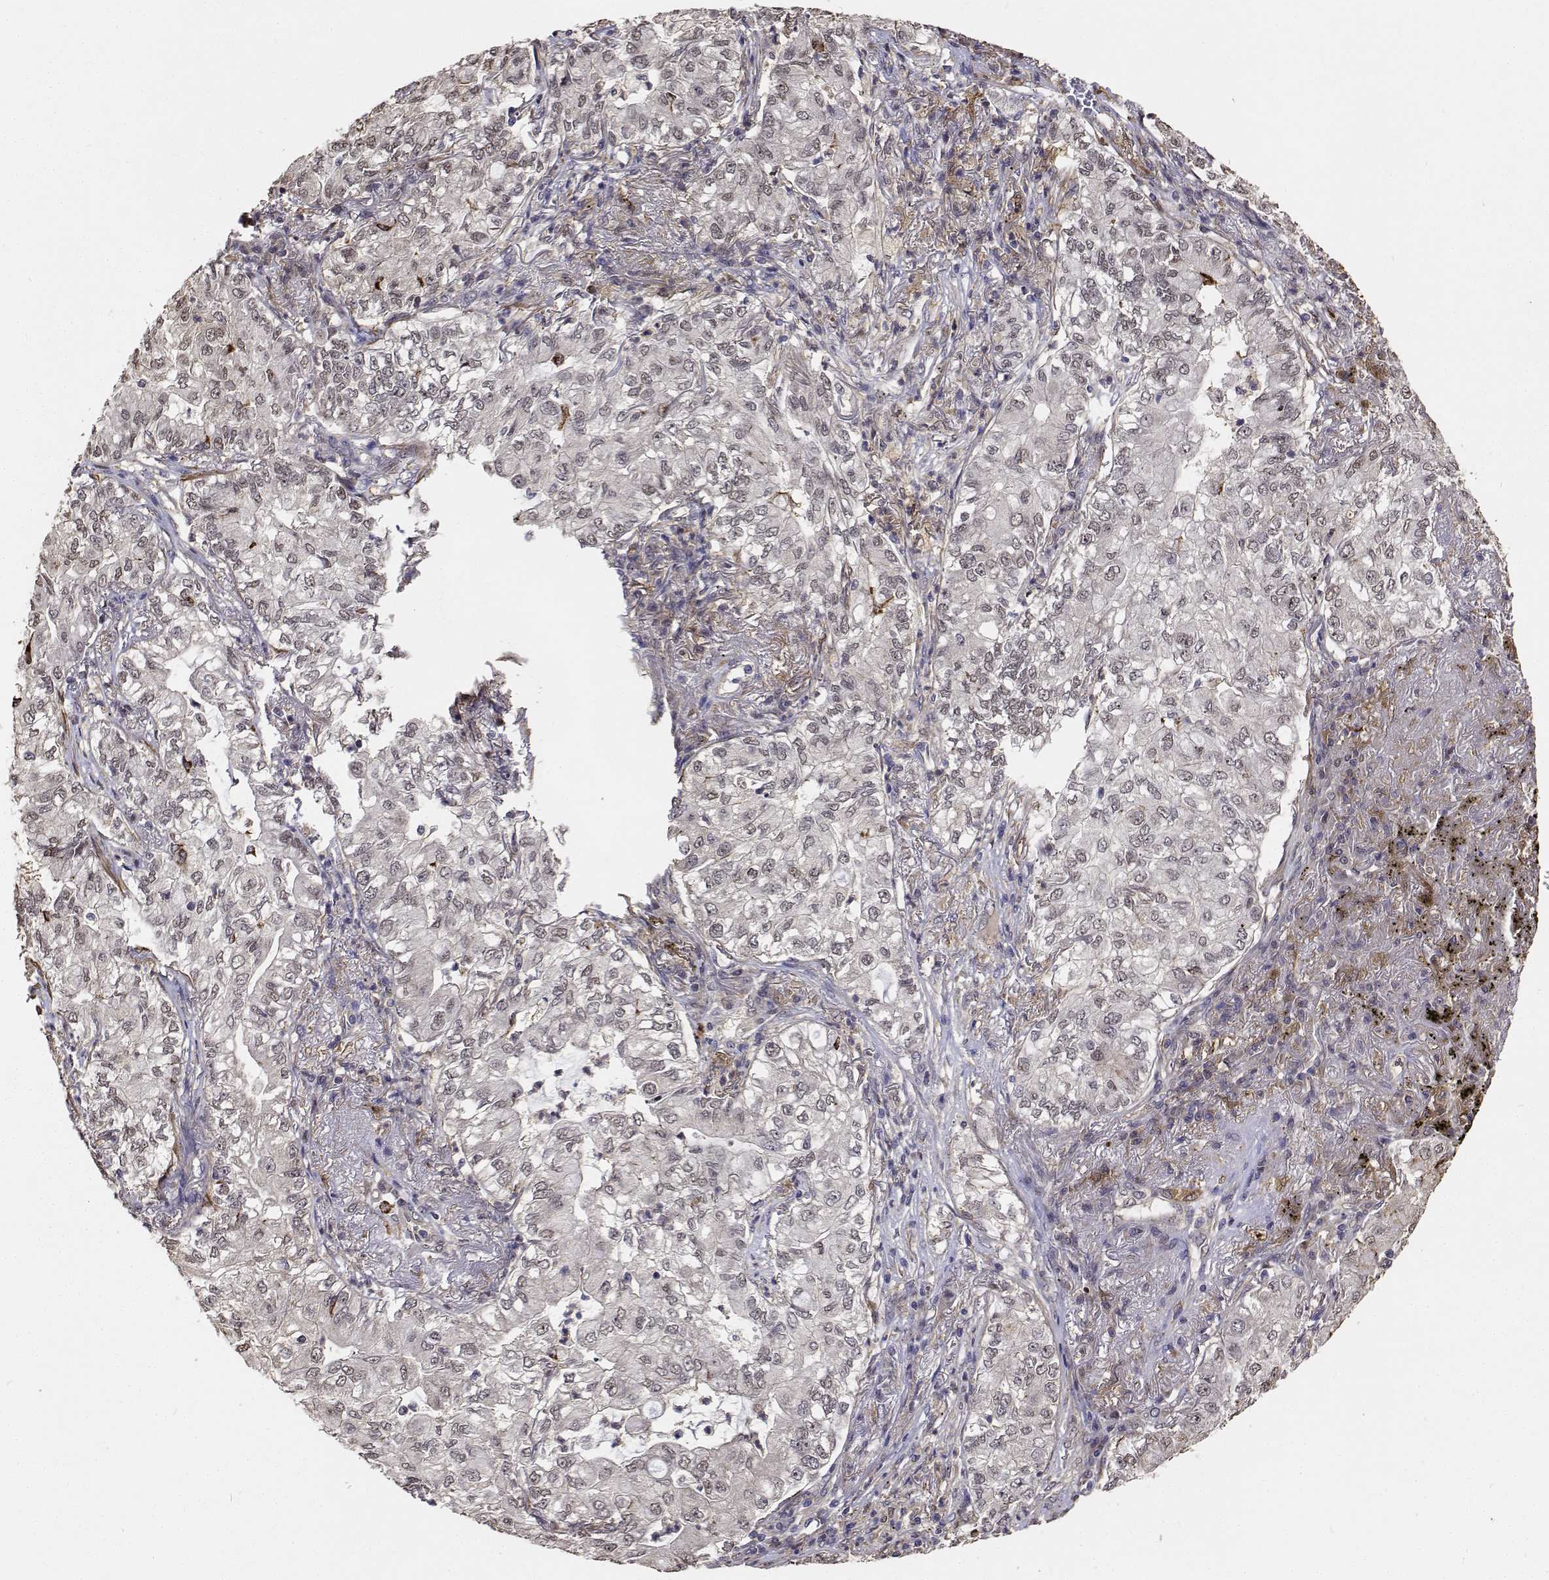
{"staining": {"intensity": "negative", "quantity": "none", "location": "none"}, "tissue": "lung cancer", "cell_type": "Tumor cells", "image_type": "cancer", "snomed": [{"axis": "morphology", "description": "Adenocarcinoma, NOS"}, {"axis": "topography", "description": "Lung"}], "caption": "Tumor cells show no significant protein expression in lung adenocarcinoma.", "gene": "PCID2", "patient": {"sex": "female", "age": 73}}